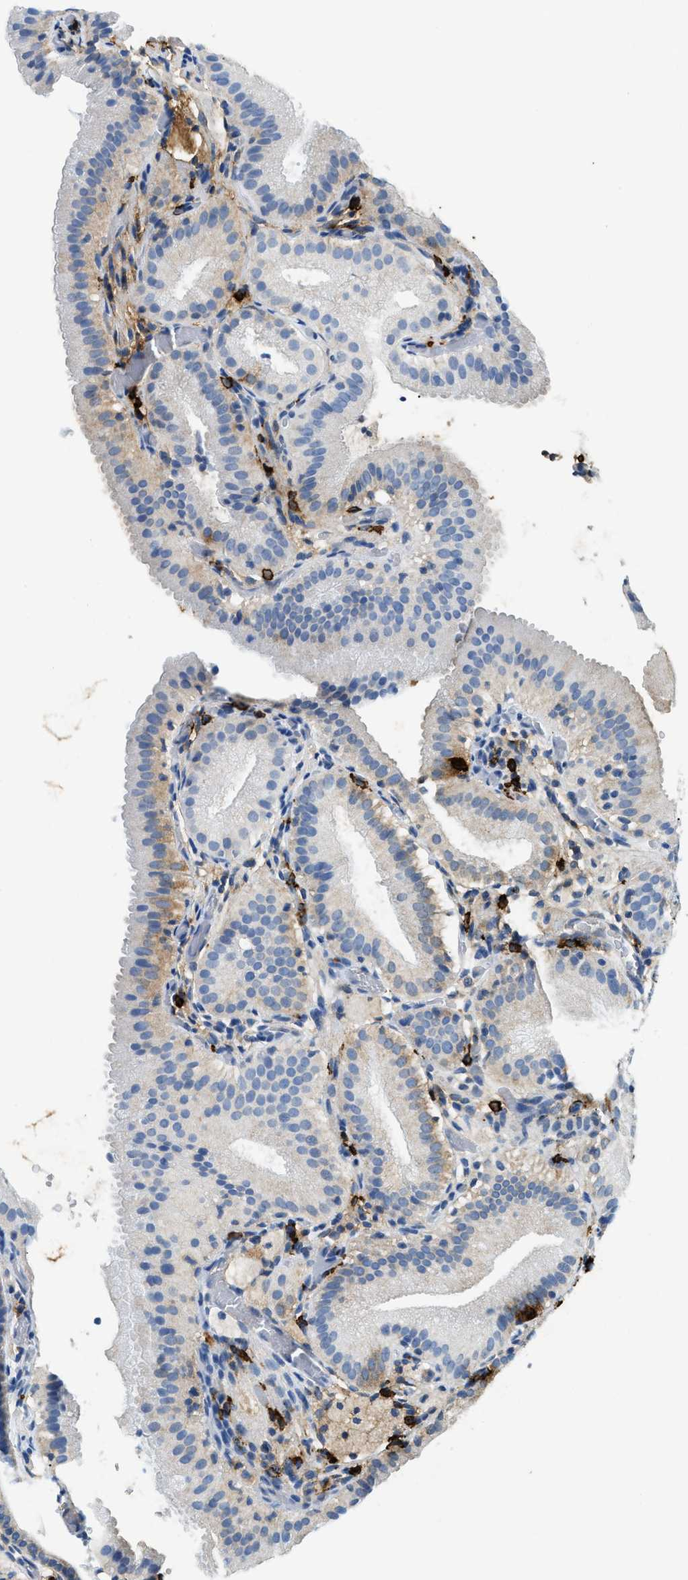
{"staining": {"intensity": "weak", "quantity": "<25%", "location": "cytoplasmic/membranous"}, "tissue": "gallbladder", "cell_type": "Glandular cells", "image_type": "normal", "snomed": [{"axis": "morphology", "description": "Normal tissue, NOS"}, {"axis": "topography", "description": "Gallbladder"}], "caption": "Image shows no significant protein staining in glandular cells of normal gallbladder. (DAB immunohistochemistry (IHC), high magnification).", "gene": "TPSAB1", "patient": {"sex": "male", "age": 54}}